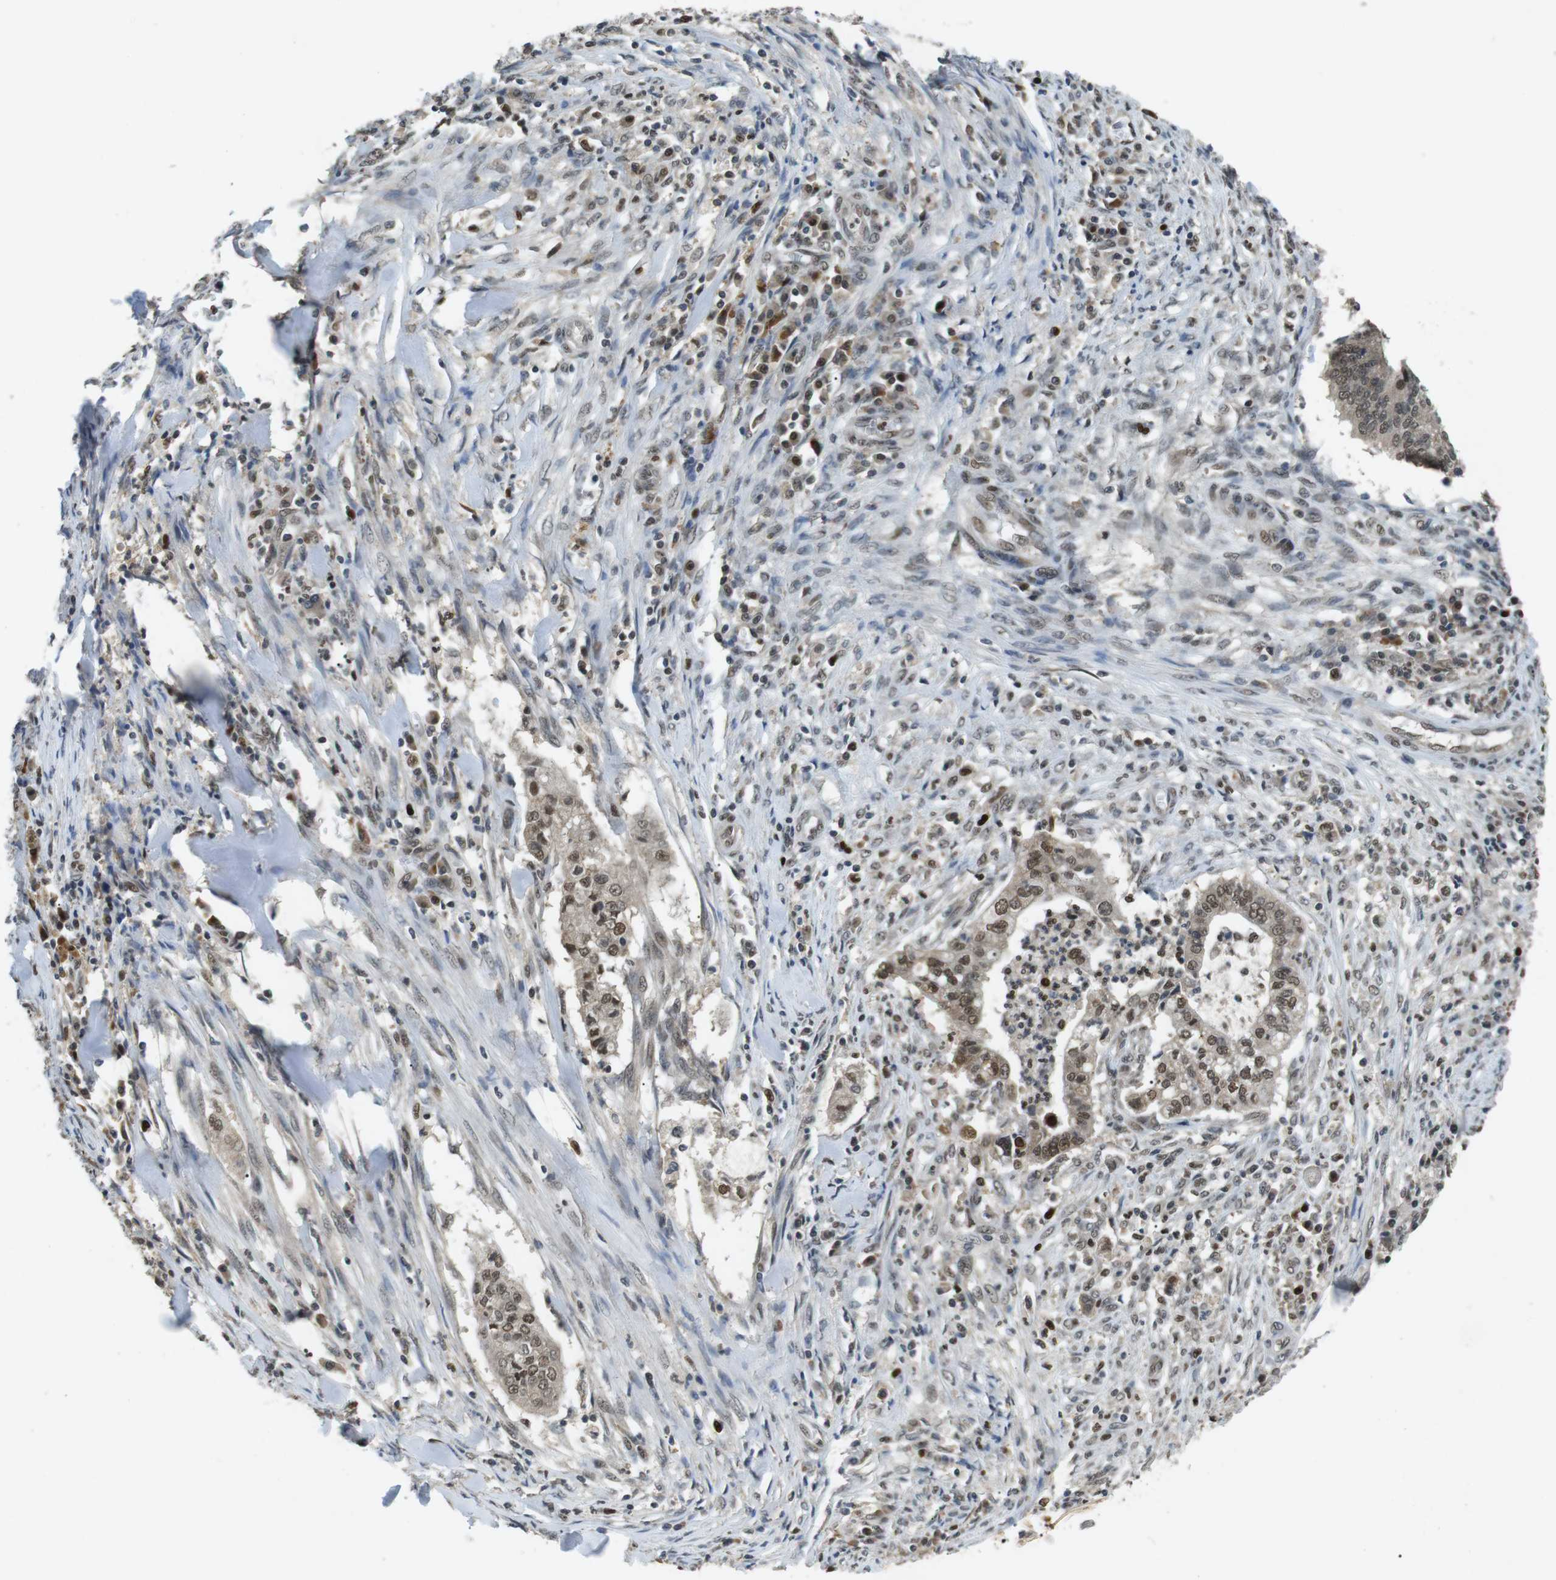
{"staining": {"intensity": "moderate", "quantity": ">75%", "location": "cytoplasmic/membranous,nuclear"}, "tissue": "cervical cancer", "cell_type": "Tumor cells", "image_type": "cancer", "snomed": [{"axis": "morphology", "description": "Adenocarcinoma, NOS"}, {"axis": "topography", "description": "Cervix"}], "caption": "This is an image of IHC staining of cervical adenocarcinoma, which shows moderate expression in the cytoplasmic/membranous and nuclear of tumor cells.", "gene": "ORAI3", "patient": {"sex": "female", "age": 44}}